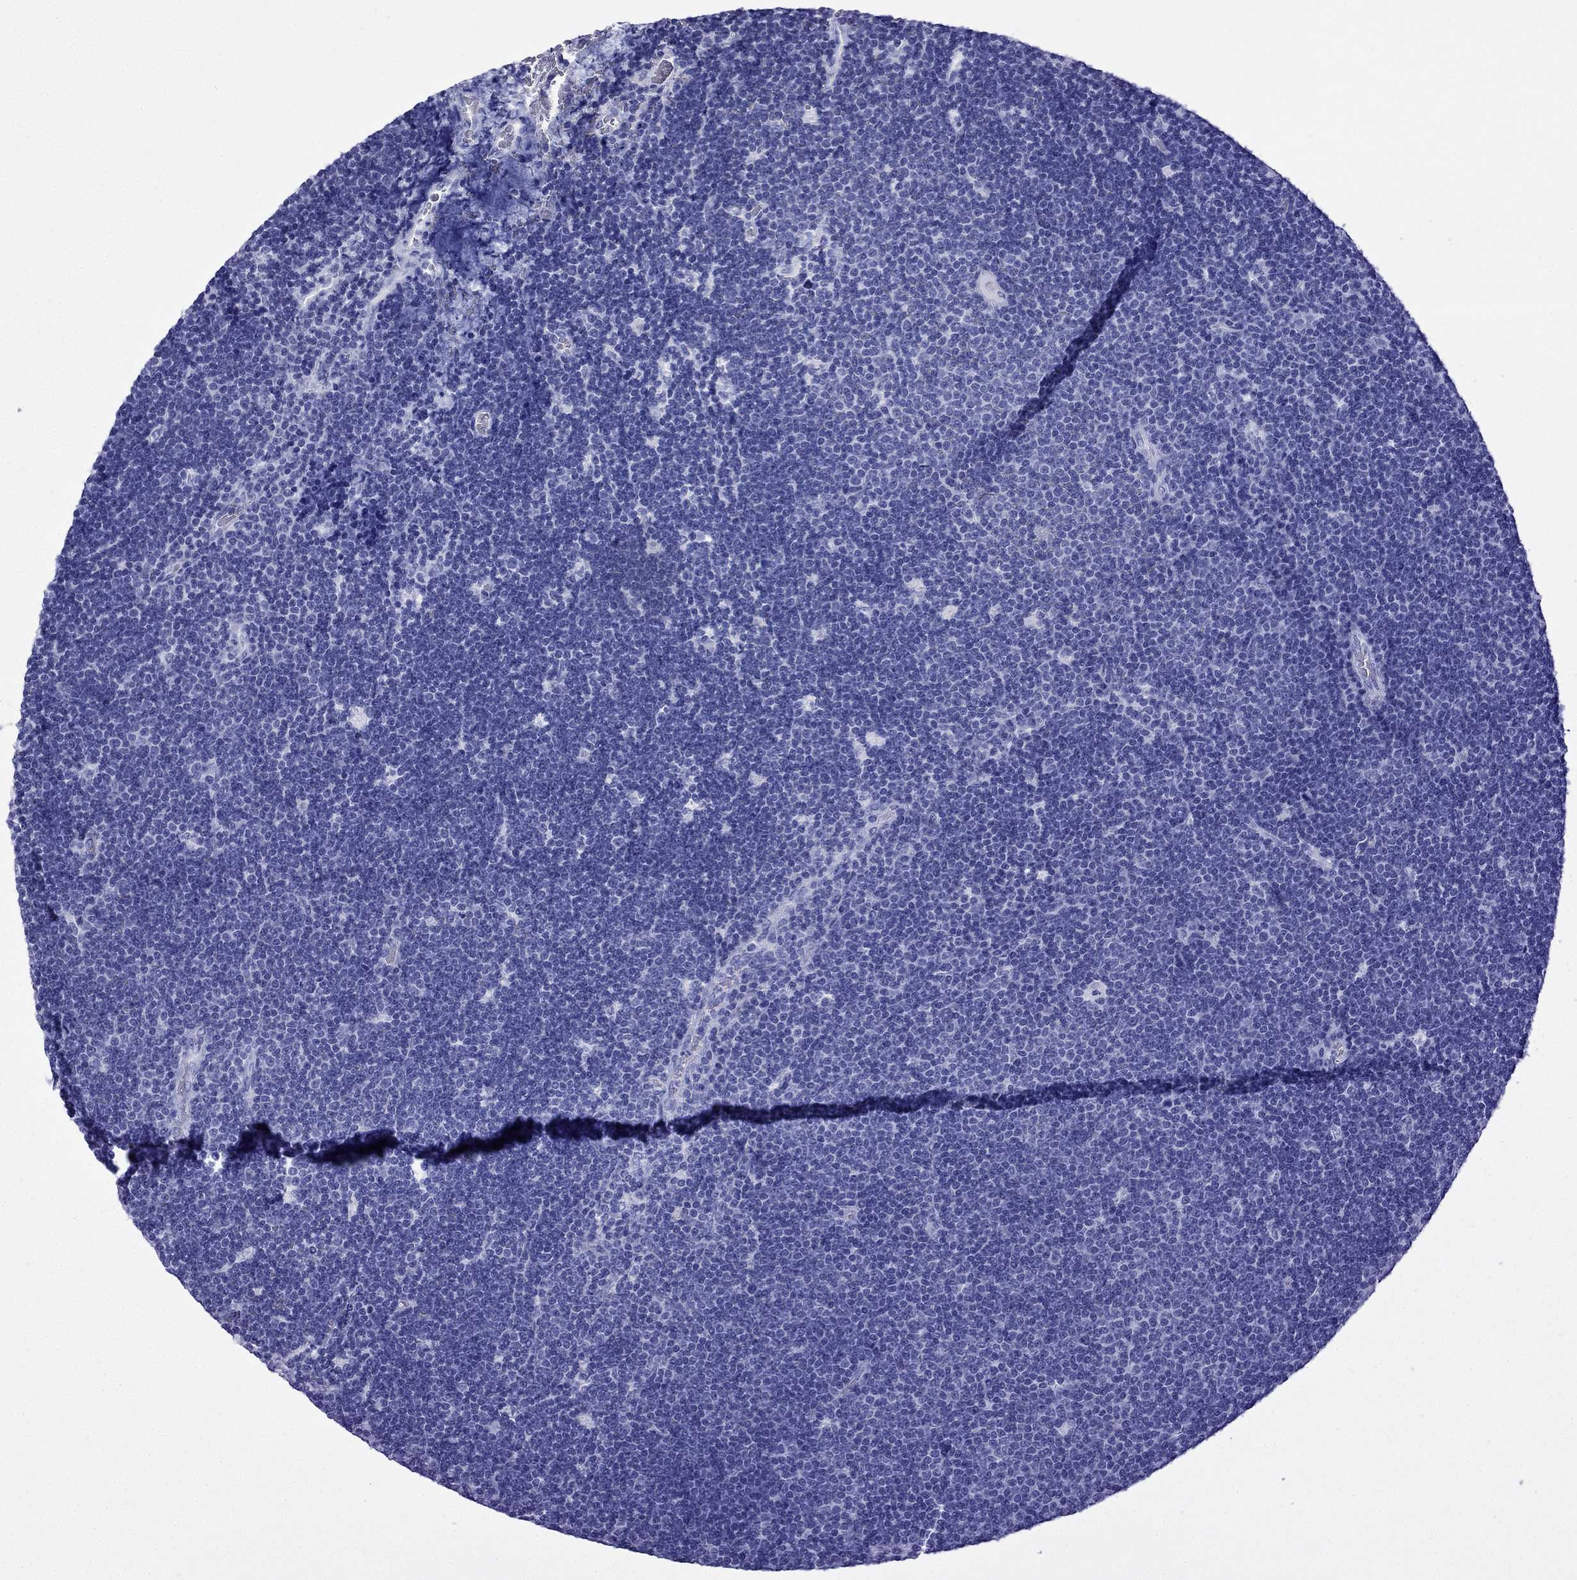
{"staining": {"intensity": "negative", "quantity": "none", "location": "none"}, "tissue": "lymphoma", "cell_type": "Tumor cells", "image_type": "cancer", "snomed": [{"axis": "morphology", "description": "Malignant lymphoma, non-Hodgkin's type, Low grade"}, {"axis": "topography", "description": "Brain"}], "caption": "IHC of human malignant lymphoma, non-Hodgkin's type (low-grade) exhibits no expression in tumor cells.", "gene": "GJA8", "patient": {"sex": "female", "age": 66}}